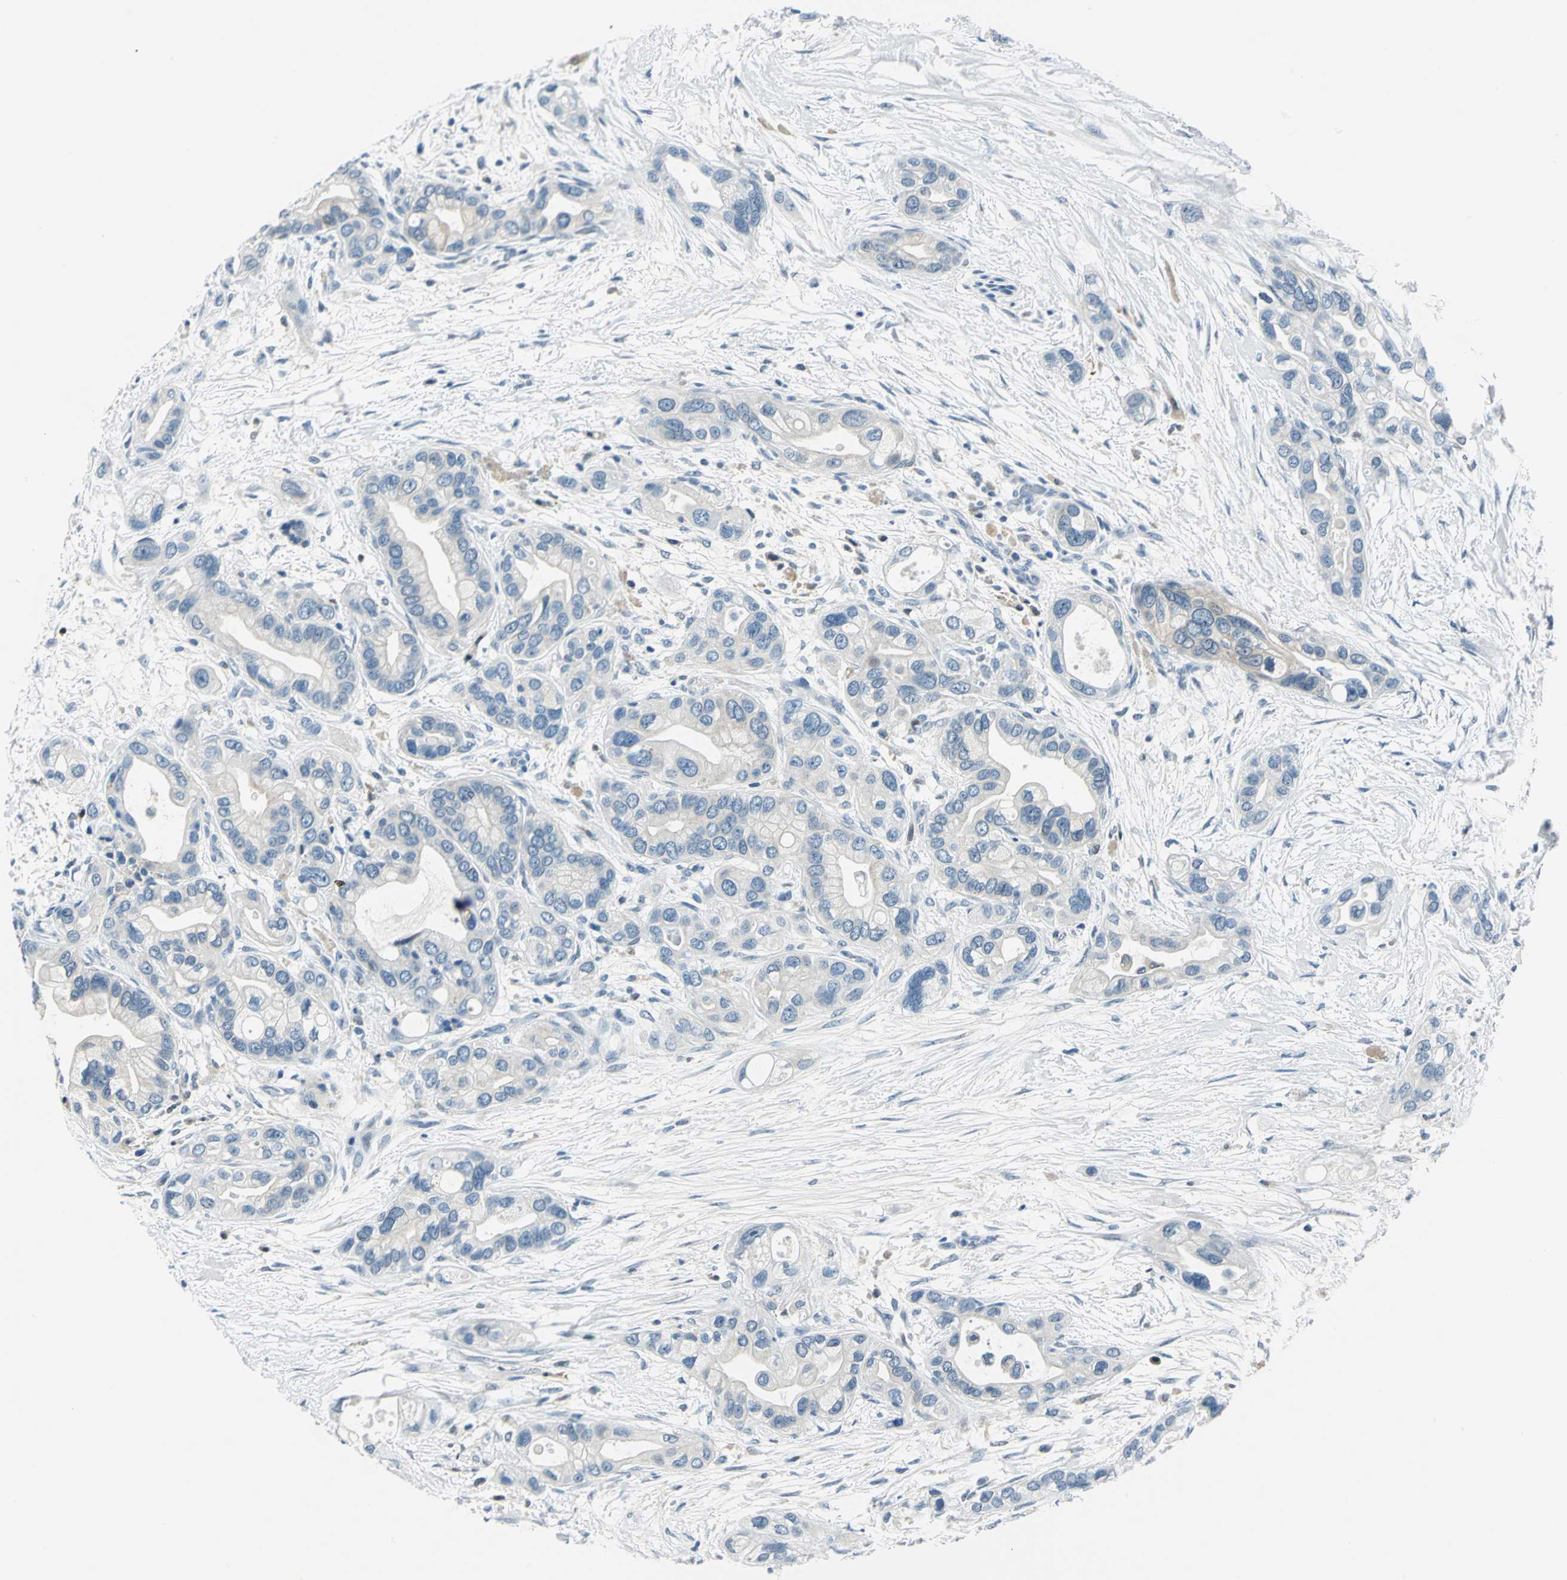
{"staining": {"intensity": "negative", "quantity": "none", "location": "none"}, "tissue": "pancreatic cancer", "cell_type": "Tumor cells", "image_type": "cancer", "snomed": [{"axis": "morphology", "description": "Adenocarcinoma, NOS"}, {"axis": "topography", "description": "Pancreas"}], "caption": "This is a image of immunohistochemistry staining of pancreatic adenocarcinoma, which shows no staining in tumor cells.", "gene": "AKR1A1", "patient": {"sex": "female", "age": 77}}